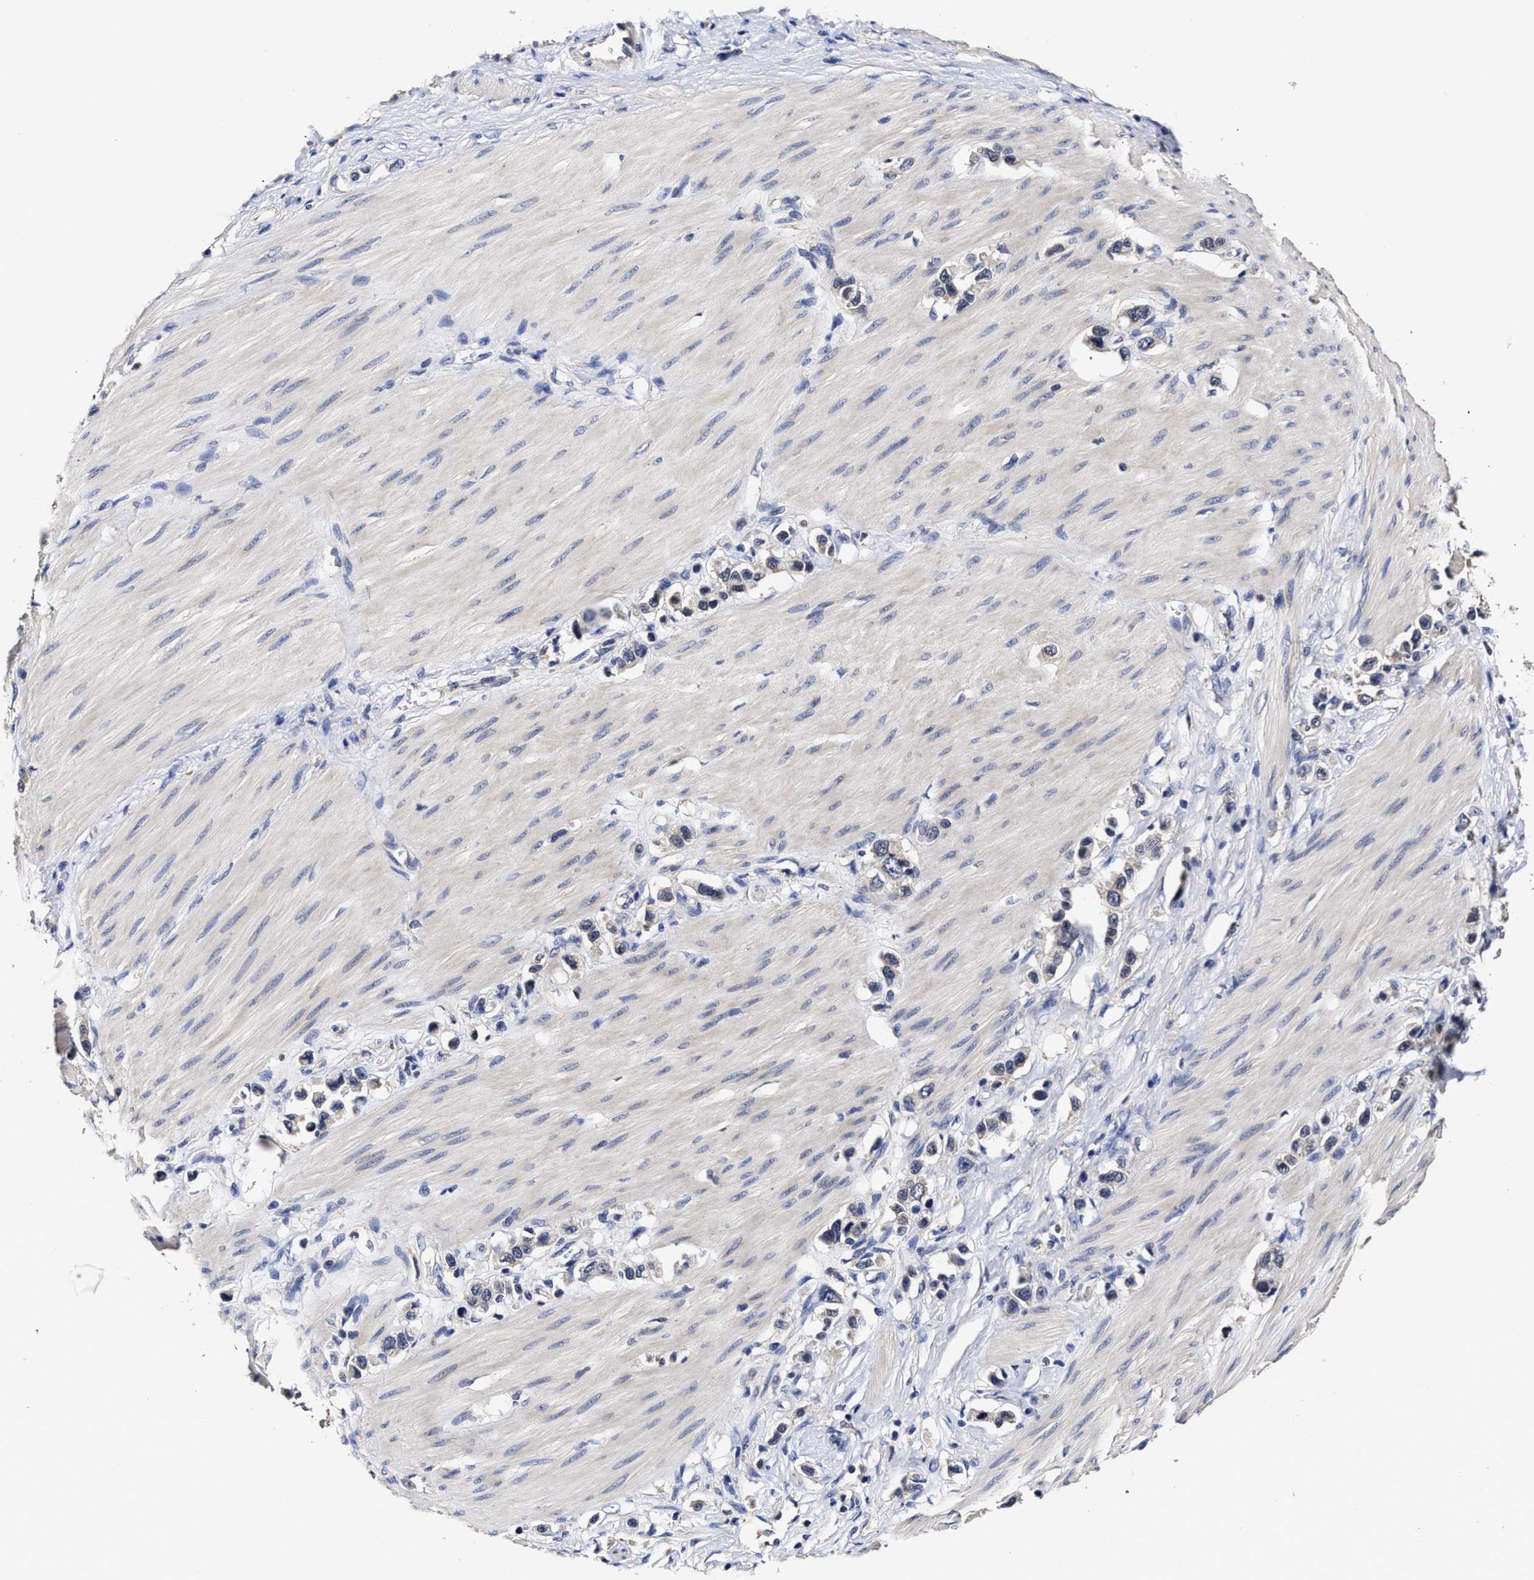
{"staining": {"intensity": "weak", "quantity": "<25%", "location": "cytoplasmic/membranous"}, "tissue": "stomach cancer", "cell_type": "Tumor cells", "image_type": "cancer", "snomed": [{"axis": "morphology", "description": "Adenocarcinoma, NOS"}, {"axis": "topography", "description": "Stomach"}], "caption": "Tumor cells are negative for protein expression in human adenocarcinoma (stomach). Nuclei are stained in blue.", "gene": "SOCS5", "patient": {"sex": "female", "age": 65}}